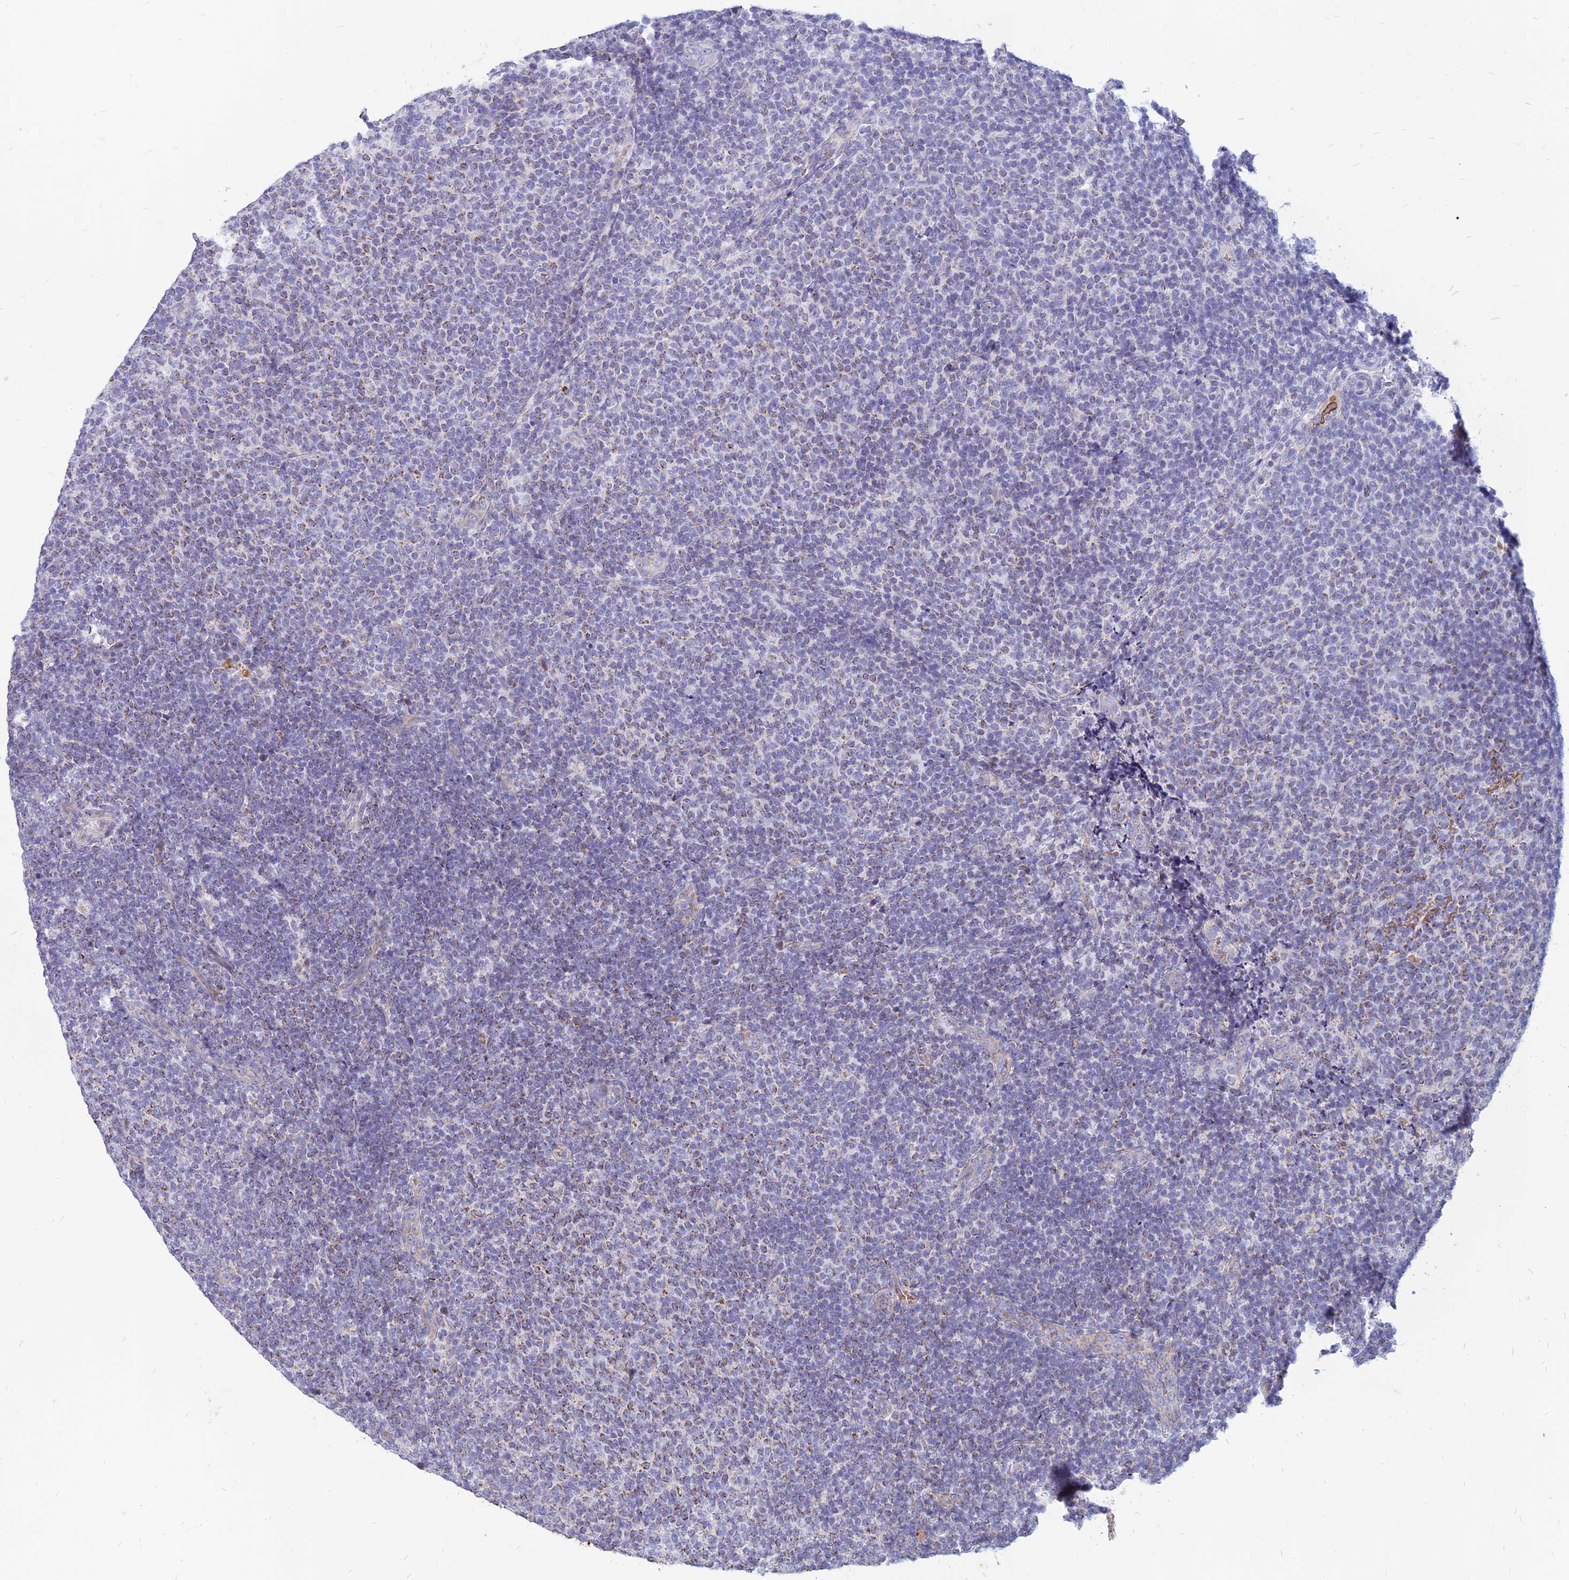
{"staining": {"intensity": "negative", "quantity": "none", "location": "none"}, "tissue": "lymphoma", "cell_type": "Tumor cells", "image_type": "cancer", "snomed": [{"axis": "morphology", "description": "Malignant lymphoma, non-Hodgkin's type, Low grade"}, {"axis": "topography", "description": "Lymph node"}], "caption": "Photomicrograph shows no significant protein positivity in tumor cells of lymphoma.", "gene": "HHAT", "patient": {"sex": "male", "age": 66}}